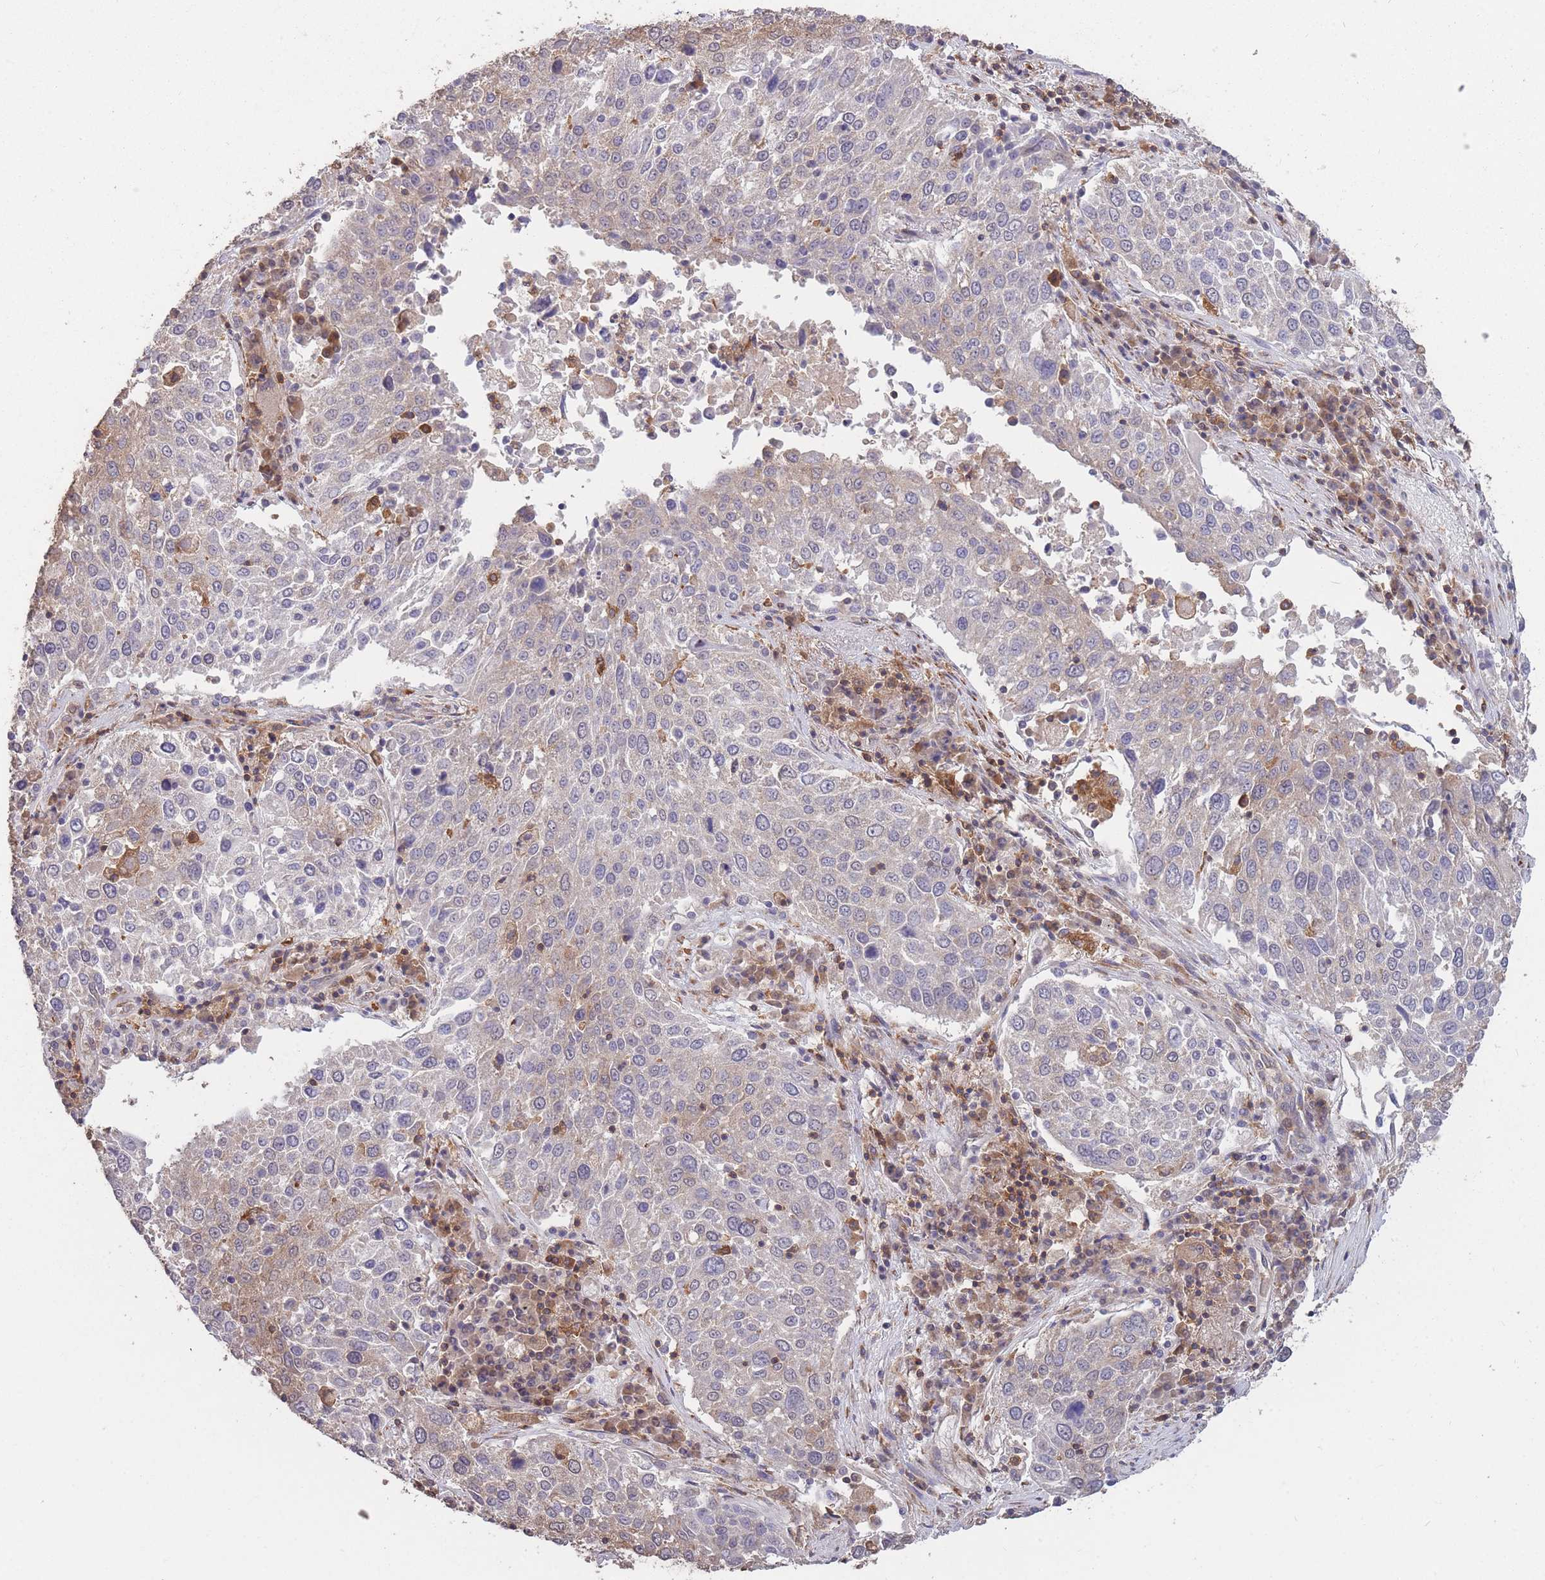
{"staining": {"intensity": "weak", "quantity": "<25%", "location": "cytoplasmic/membranous"}, "tissue": "lung cancer", "cell_type": "Tumor cells", "image_type": "cancer", "snomed": [{"axis": "morphology", "description": "Squamous cell carcinoma, NOS"}, {"axis": "topography", "description": "Lung"}], "caption": "Immunohistochemistry of lung cancer displays no expression in tumor cells.", "gene": "GMIP", "patient": {"sex": "male", "age": 65}}